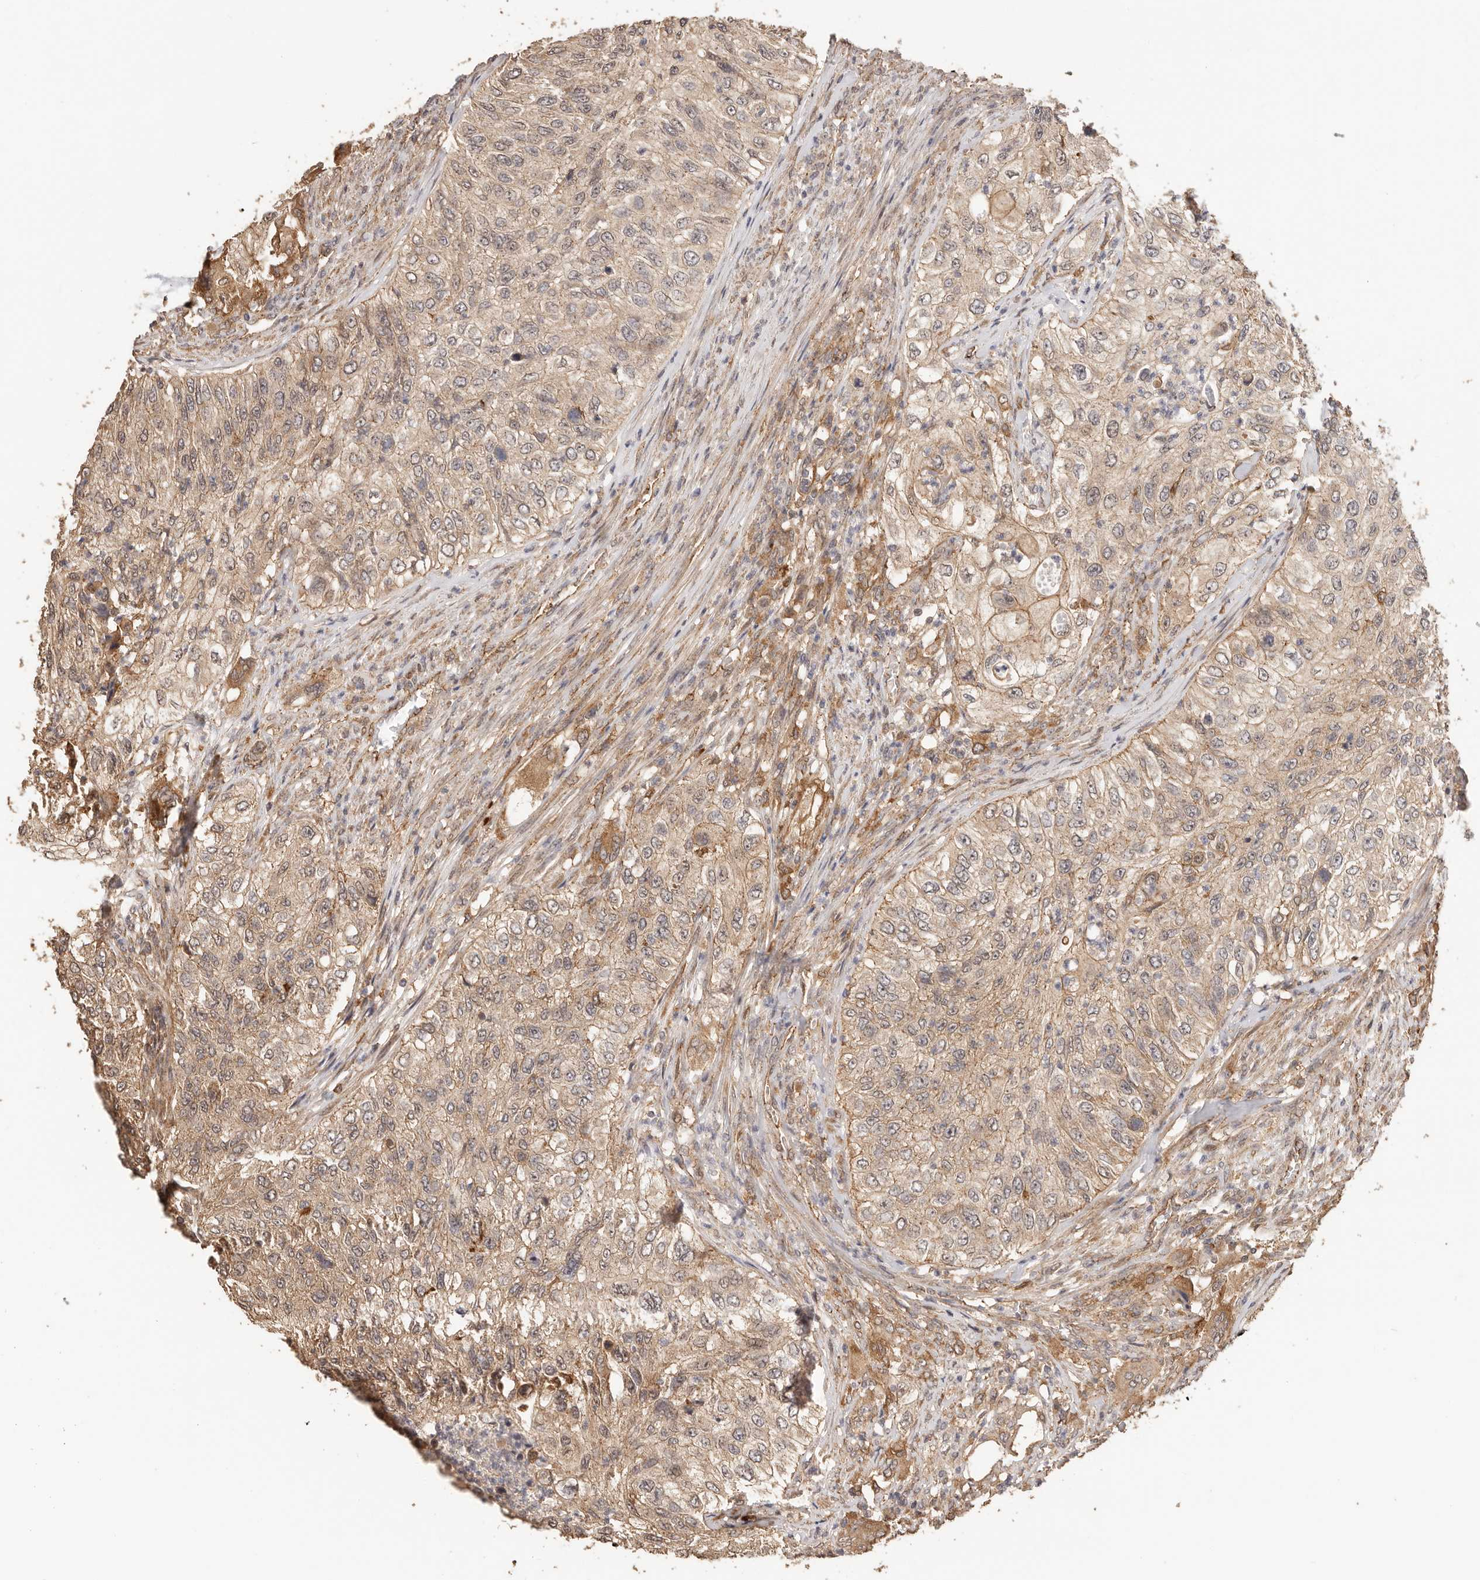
{"staining": {"intensity": "weak", "quantity": ">75%", "location": "cytoplasmic/membranous"}, "tissue": "urothelial cancer", "cell_type": "Tumor cells", "image_type": "cancer", "snomed": [{"axis": "morphology", "description": "Urothelial carcinoma, High grade"}, {"axis": "topography", "description": "Urinary bladder"}], "caption": "The micrograph demonstrates a brown stain indicating the presence of a protein in the cytoplasmic/membranous of tumor cells in urothelial cancer.", "gene": "AFDN", "patient": {"sex": "female", "age": 60}}